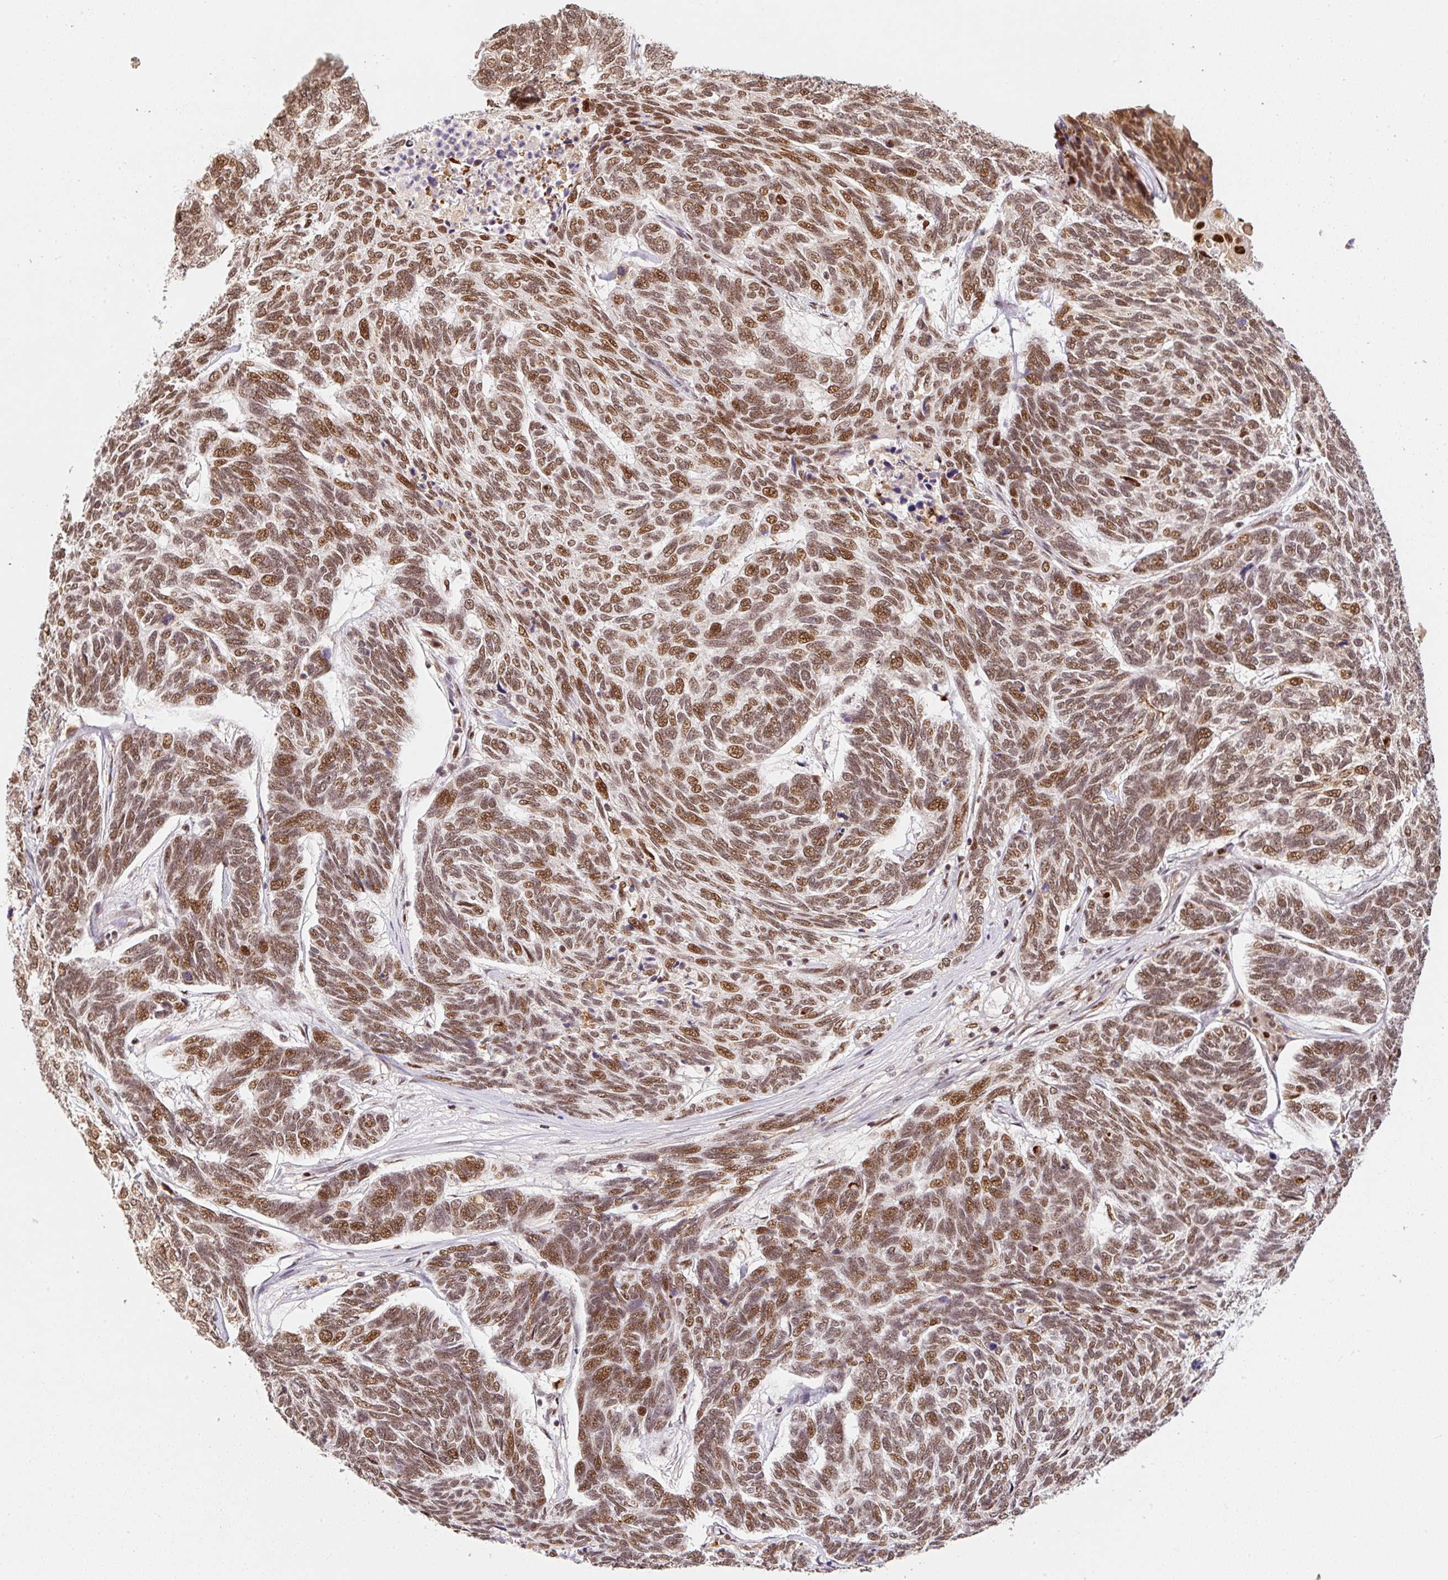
{"staining": {"intensity": "moderate", "quantity": ">75%", "location": "nuclear"}, "tissue": "skin cancer", "cell_type": "Tumor cells", "image_type": "cancer", "snomed": [{"axis": "morphology", "description": "Basal cell carcinoma"}, {"axis": "topography", "description": "Skin"}], "caption": "A high-resolution image shows immunohistochemistry (IHC) staining of skin cancer, which shows moderate nuclear expression in approximately >75% of tumor cells. The staining was performed using DAB, with brown indicating positive protein expression. Nuclei are stained blue with hematoxylin.", "gene": "GPR139", "patient": {"sex": "female", "age": 65}}